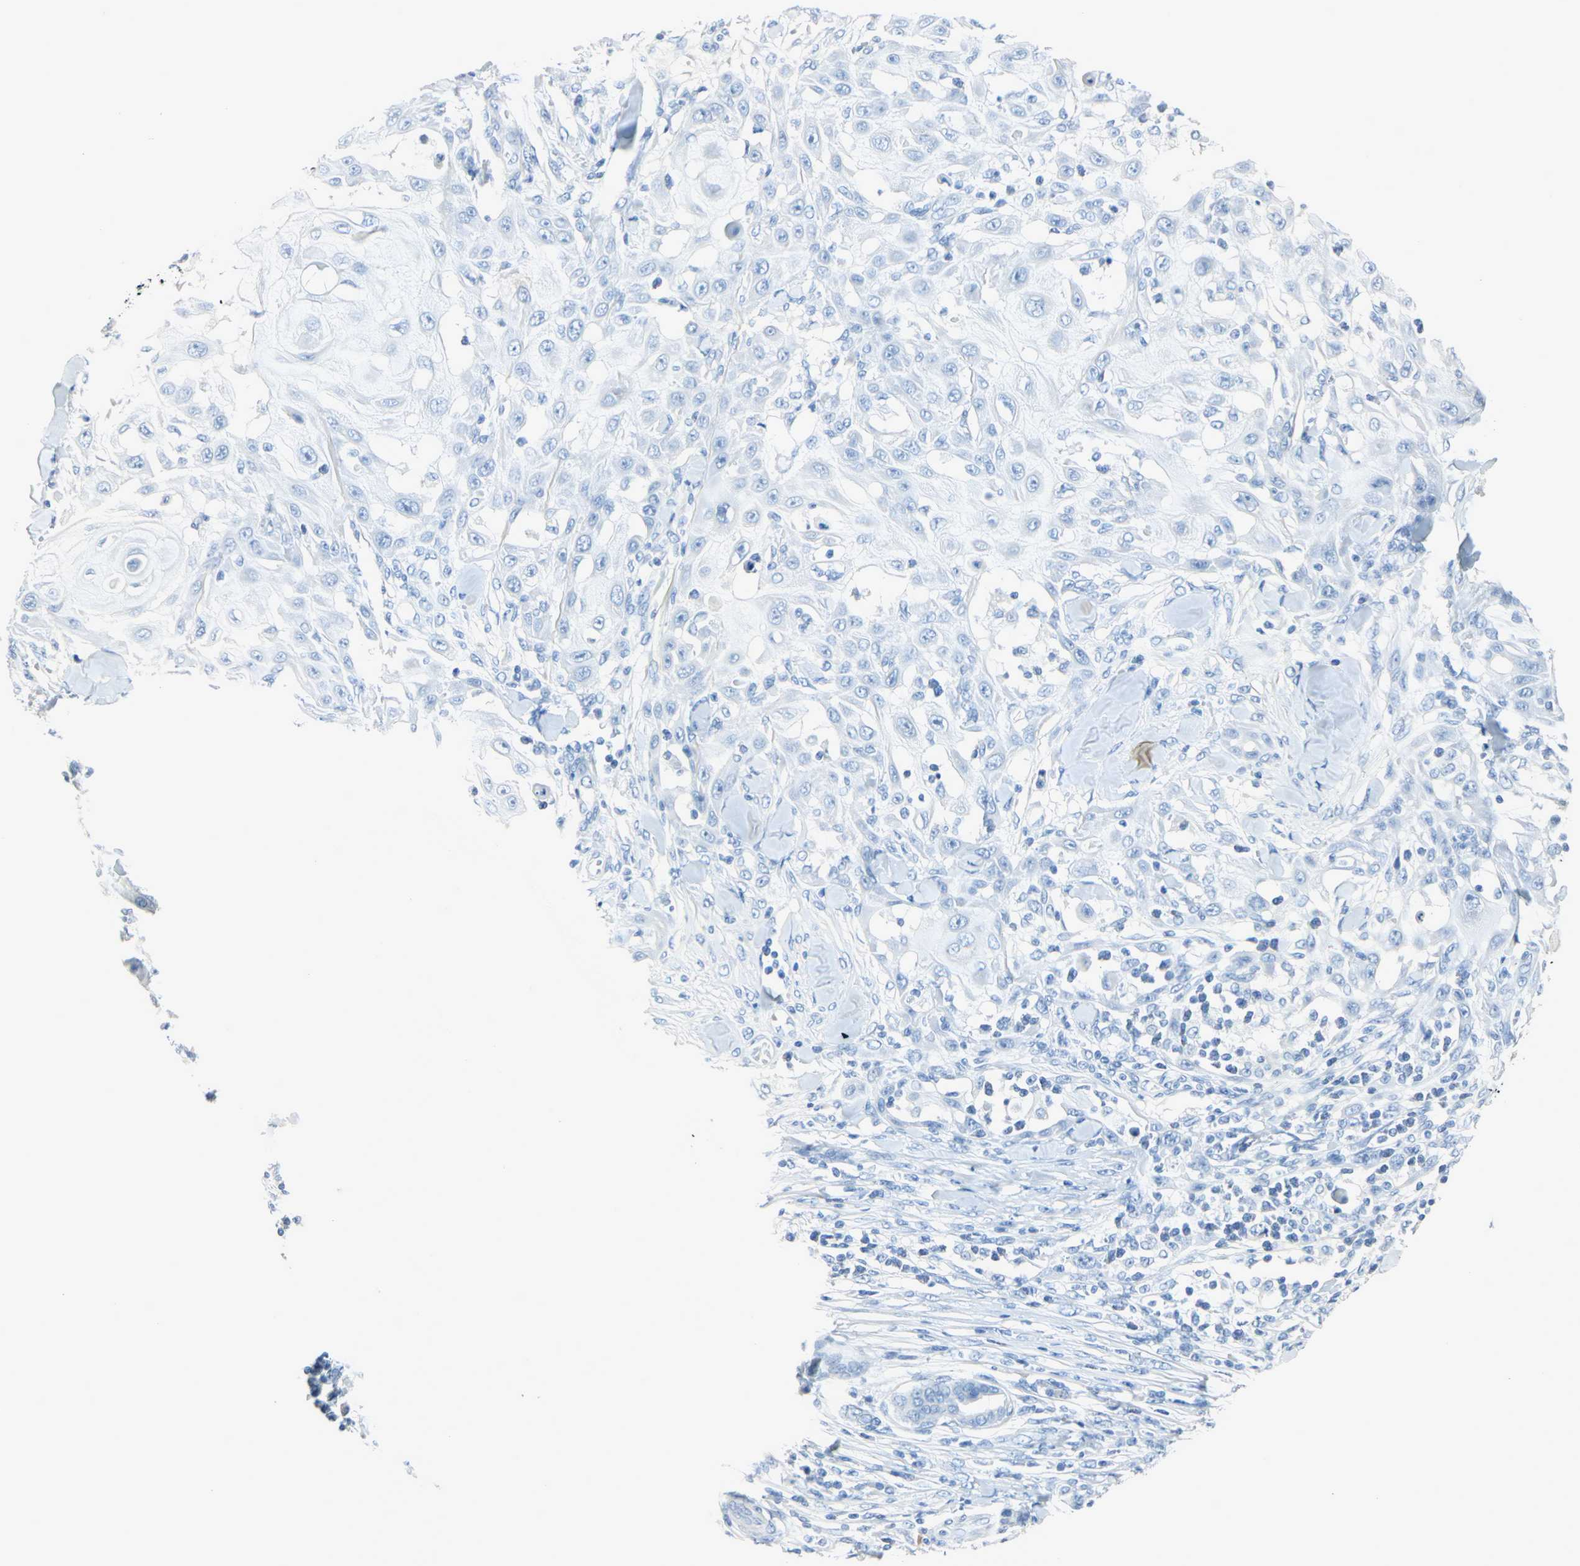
{"staining": {"intensity": "negative", "quantity": "none", "location": "none"}, "tissue": "skin cancer", "cell_type": "Tumor cells", "image_type": "cancer", "snomed": [{"axis": "morphology", "description": "Squamous cell carcinoma, NOS"}, {"axis": "topography", "description": "Skin"}], "caption": "IHC histopathology image of squamous cell carcinoma (skin) stained for a protein (brown), which reveals no positivity in tumor cells.", "gene": "CA3", "patient": {"sex": "male", "age": 24}}